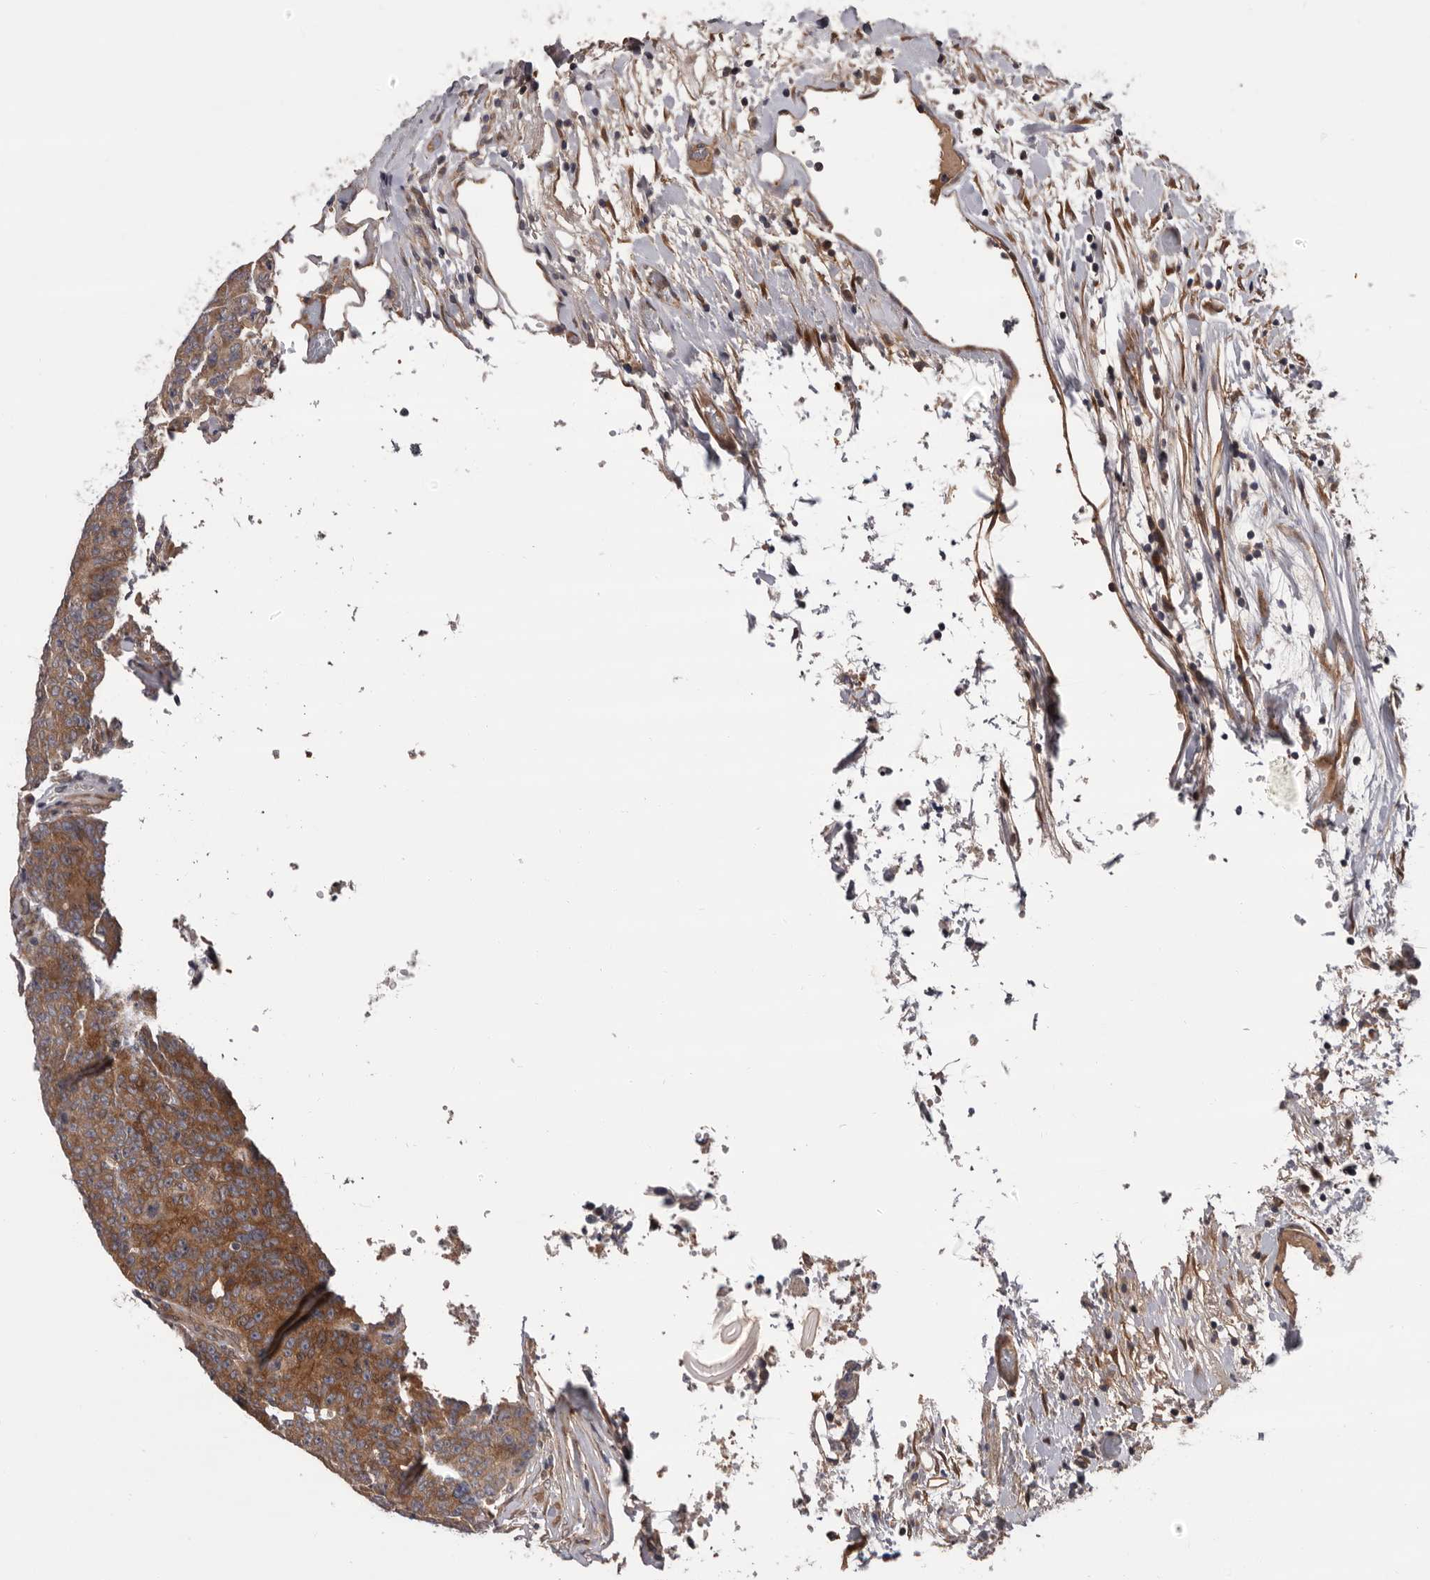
{"staining": {"intensity": "moderate", "quantity": "25%-75%", "location": "cytoplasmic/membranous"}, "tissue": "colorectal cancer", "cell_type": "Tumor cells", "image_type": "cancer", "snomed": [{"axis": "morphology", "description": "Adenocarcinoma, NOS"}, {"axis": "topography", "description": "Colon"}], "caption": "Colorectal cancer stained with a protein marker displays moderate staining in tumor cells.", "gene": "PRKD1", "patient": {"sex": "female", "age": 53}}